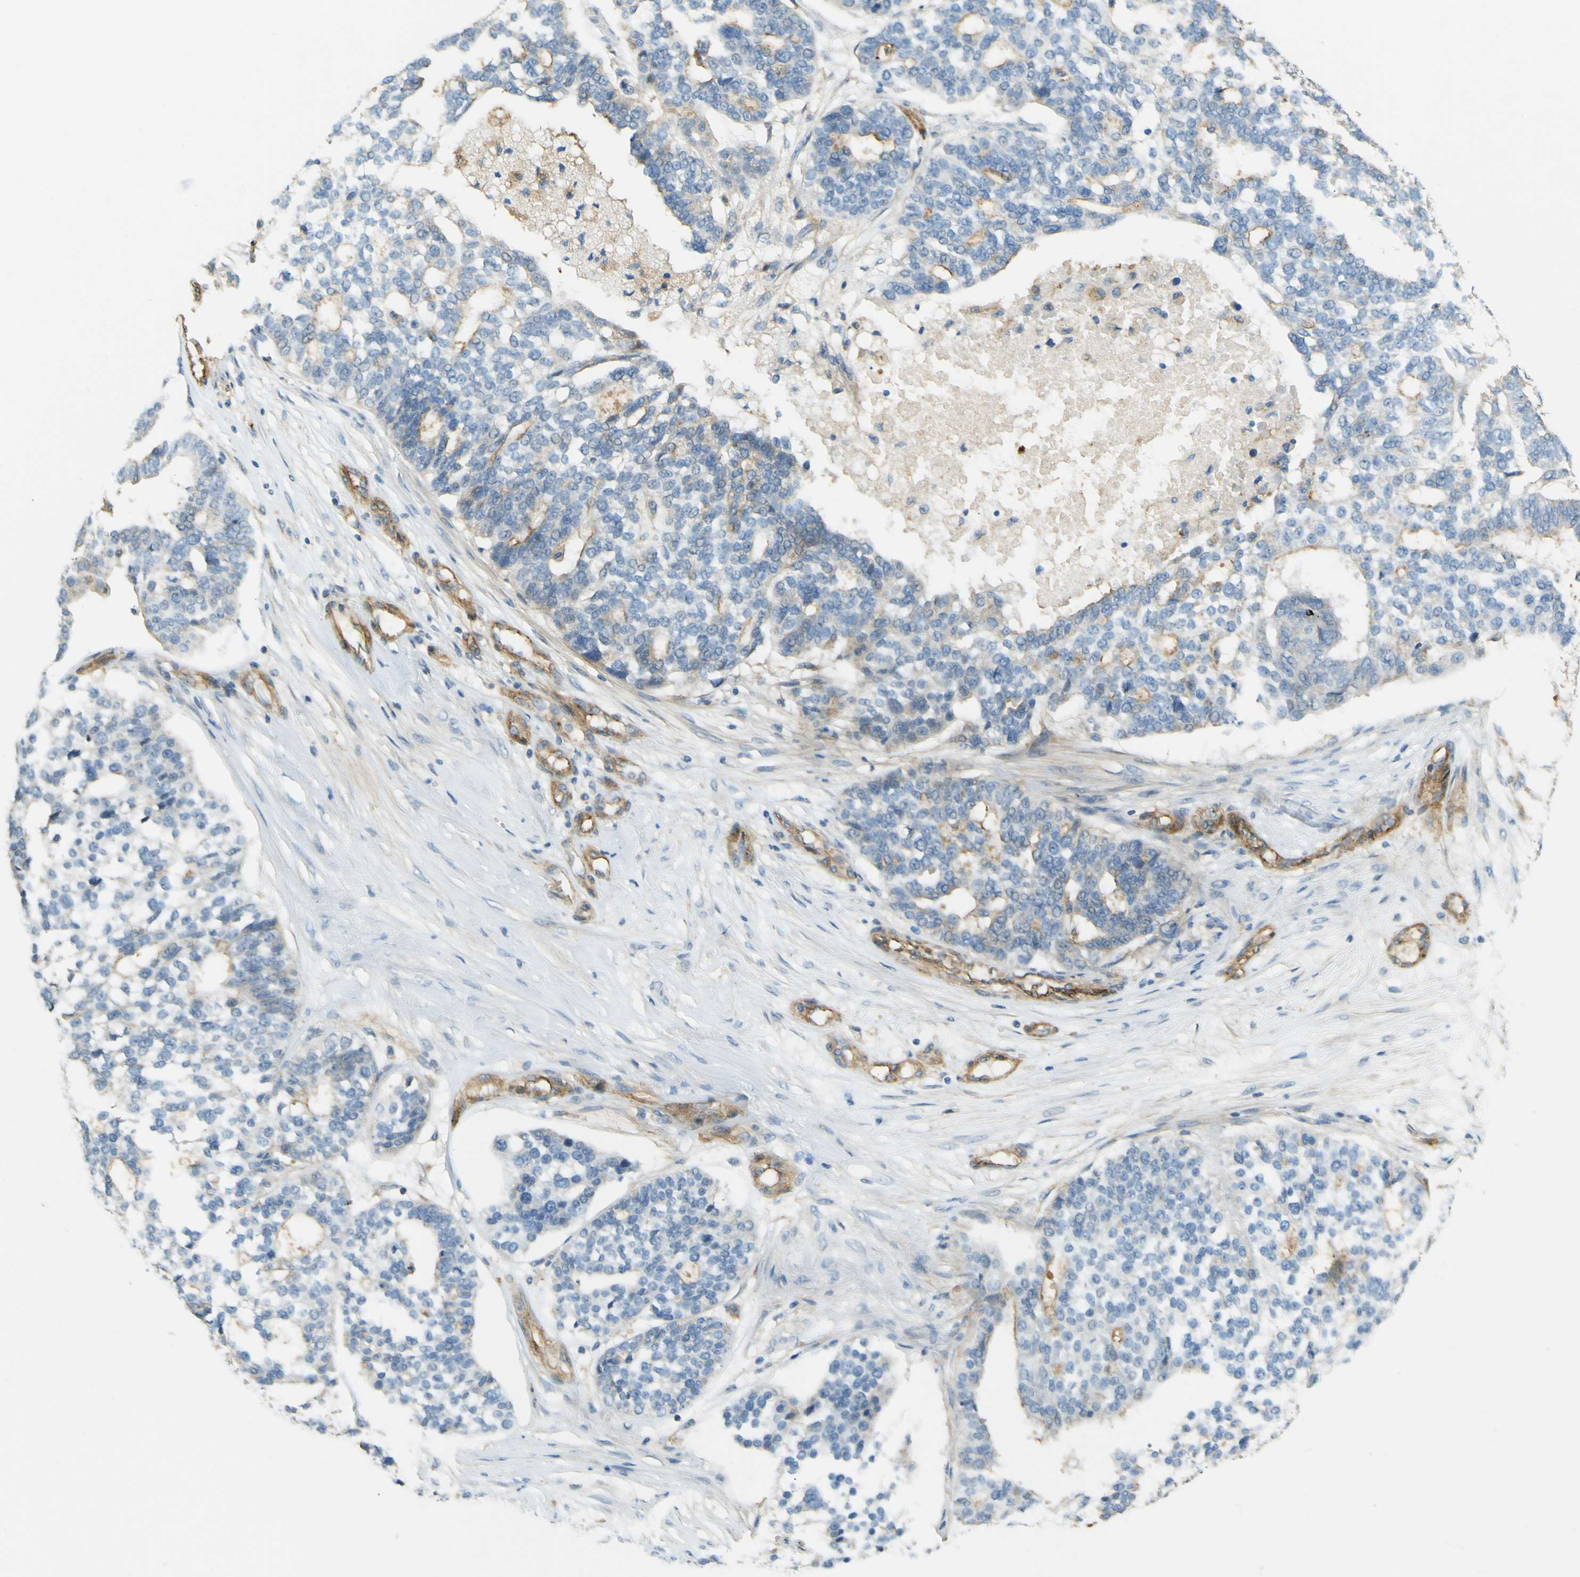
{"staining": {"intensity": "moderate", "quantity": "<25%", "location": "cytoplasmic/membranous"}, "tissue": "ovarian cancer", "cell_type": "Tumor cells", "image_type": "cancer", "snomed": [{"axis": "morphology", "description": "Cystadenocarcinoma, serous, NOS"}, {"axis": "topography", "description": "Ovary"}], "caption": "A histopathology image of ovarian cancer (serous cystadenocarcinoma) stained for a protein displays moderate cytoplasmic/membranous brown staining in tumor cells. Immunohistochemistry stains the protein in brown and the nuclei are stained blue.", "gene": "PLXDC1", "patient": {"sex": "female", "age": 59}}